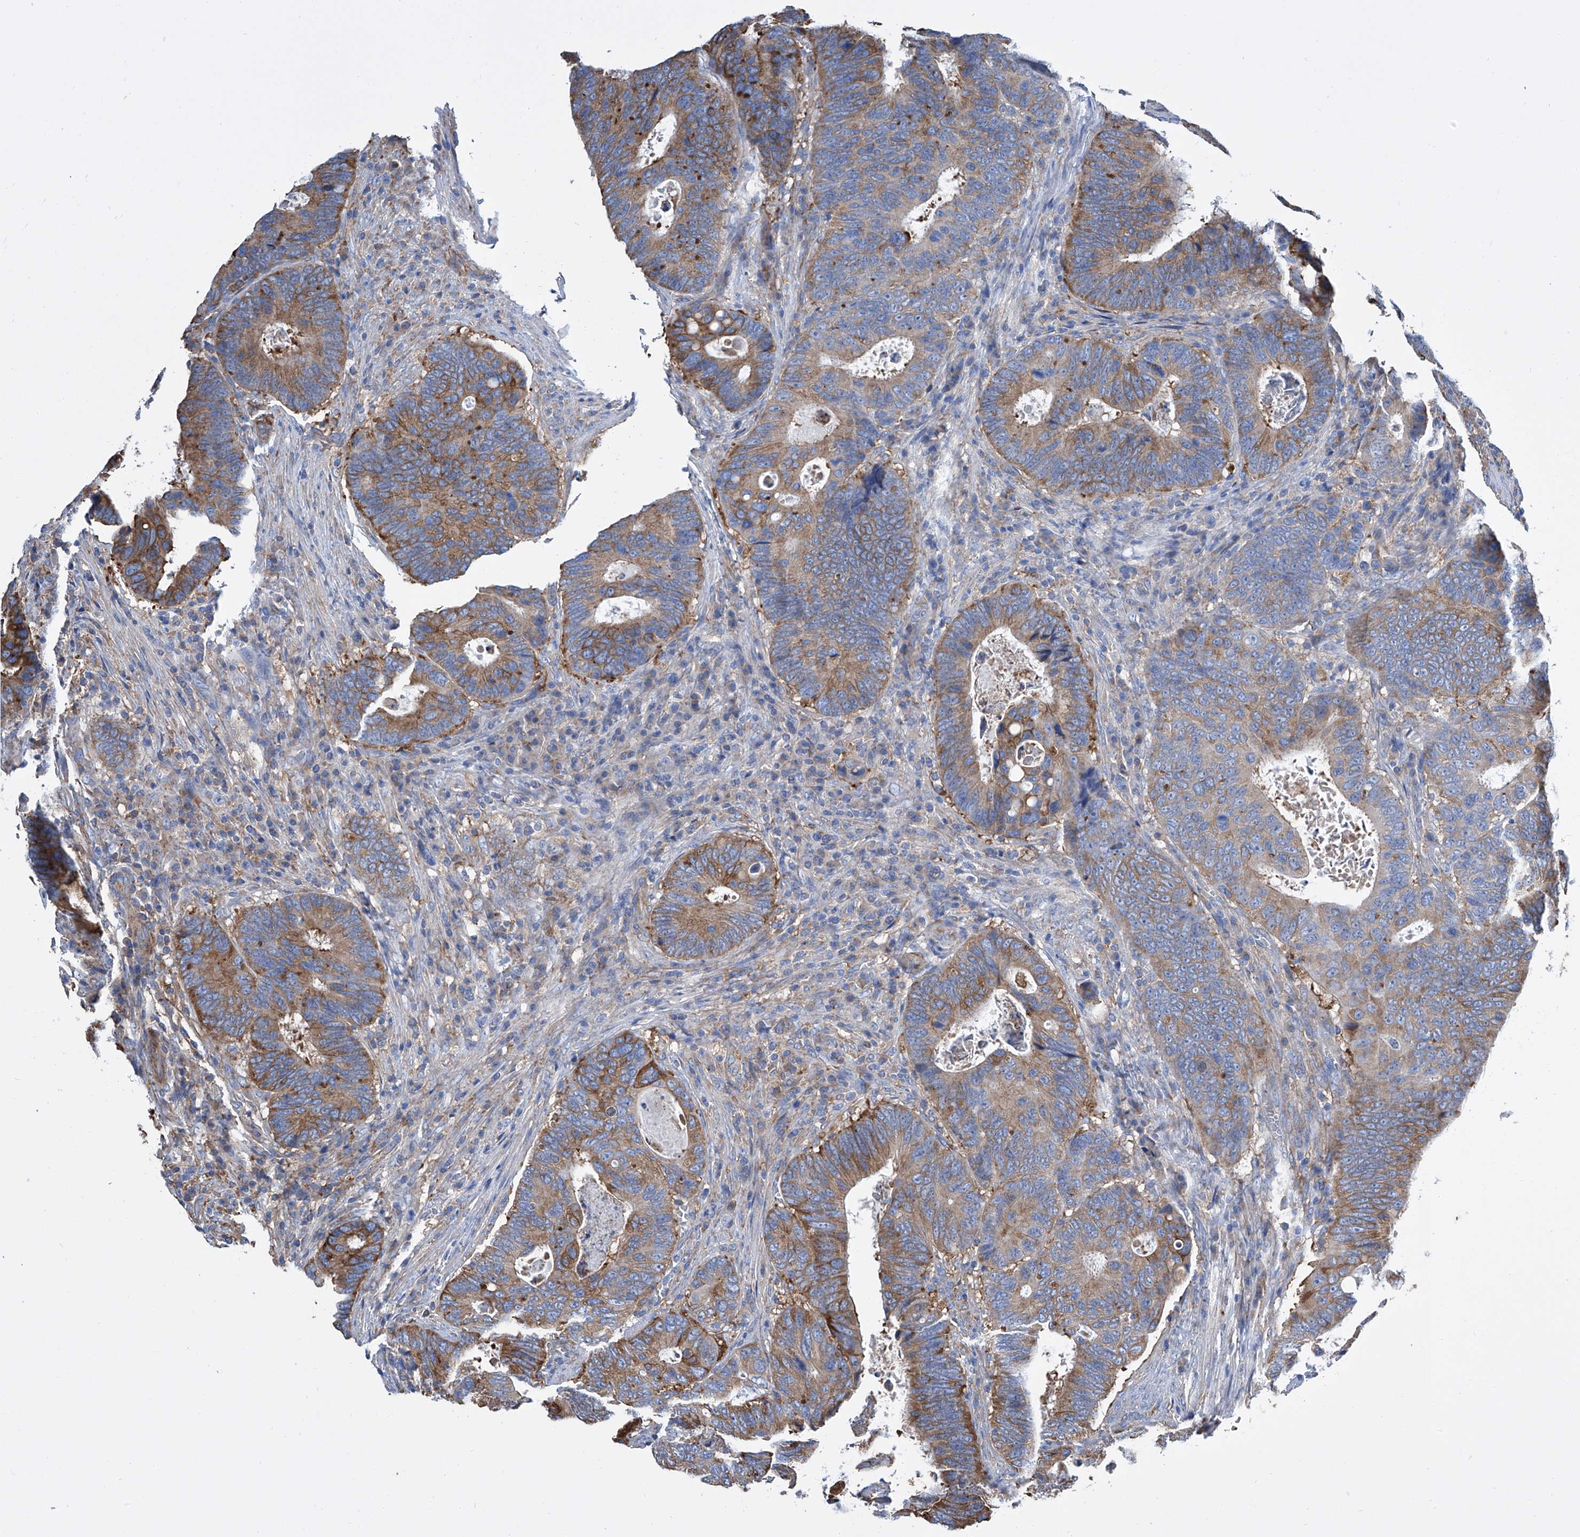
{"staining": {"intensity": "moderate", "quantity": ">75%", "location": "cytoplasmic/membranous"}, "tissue": "colorectal cancer", "cell_type": "Tumor cells", "image_type": "cancer", "snomed": [{"axis": "morphology", "description": "Adenocarcinoma, NOS"}, {"axis": "topography", "description": "Colon"}], "caption": "A high-resolution micrograph shows immunohistochemistry staining of colorectal cancer, which reveals moderate cytoplasmic/membranous positivity in approximately >75% of tumor cells. (DAB = brown stain, brightfield microscopy at high magnification).", "gene": "GPT", "patient": {"sex": "male", "age": 72}}